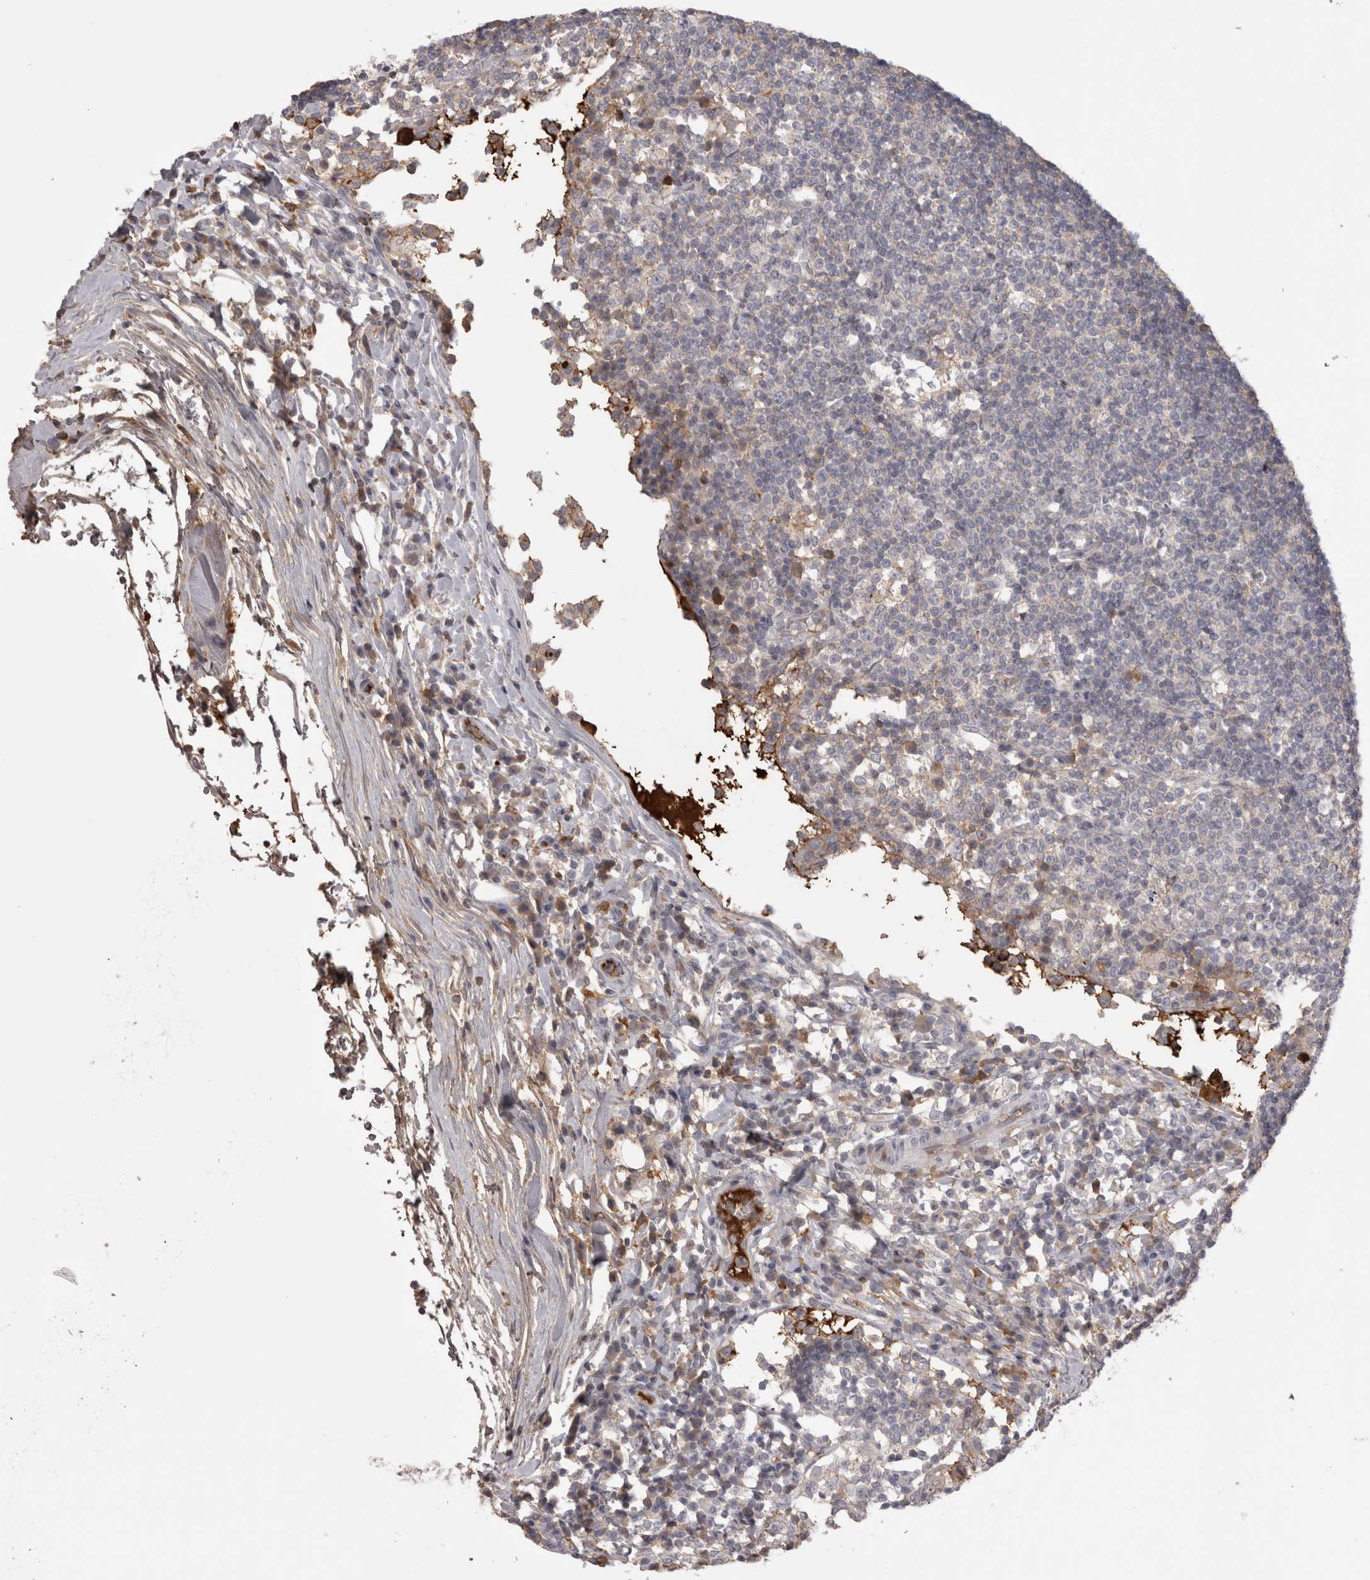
{"staining": {"intensity": "negative", "quantity": "none", "location": "none"}, "tissue": "lymph node", "cell_type": "Germinal center cells", "image_type": "normal", "snomed": [{"axis": "morphology", "description": "Normal tissue, NOS"}, {"axis": "topography", "description": "Lymph node"}], "caption": "The immunohistochemistry image has no significant staining in germinal center cells of lymph node.", "gene": "SAA4", "patient": {"sex": "female", "age": 53}}